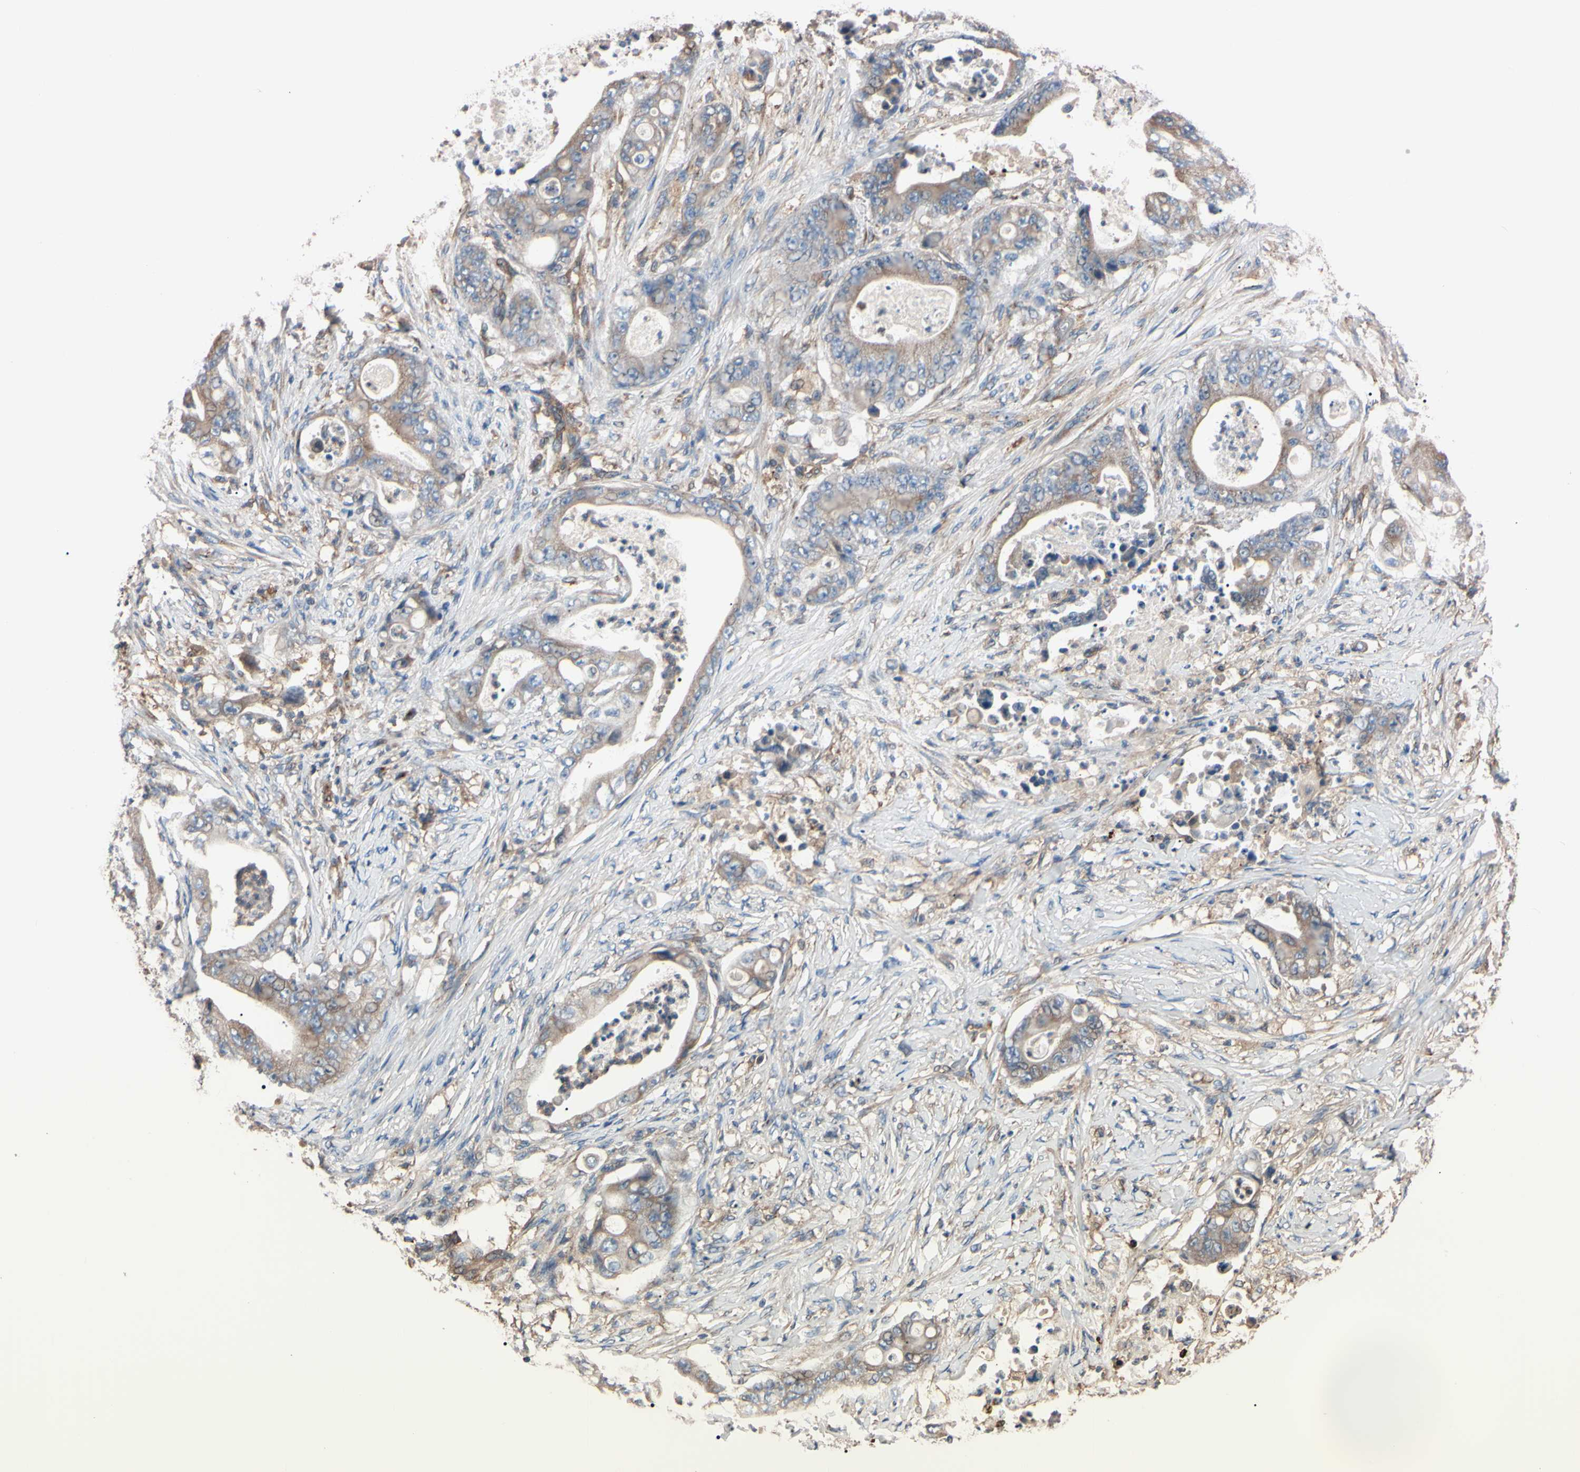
{"staining": {"intensity": "weak", "quantity": ">75%", "location": "cytoplasmic/membranous"}, "tissue": "stomach cancer", "cell_type": "Tumor cells", "image_type": "cancer", "snomed": [{"axis": "morphology", "description": "Adenocarcinoma, NOS"}, {"axis": "topography", "description": "Stomach"}], "caption": "High-power microscopy captured an IHC image of stomach adenocarcinoma, revealing weak cytoplasmic/membranous expression in approximately >75% of tumor cells.", "gene": "PRKACA", "patient": {"sex": "female", "age": 73}}